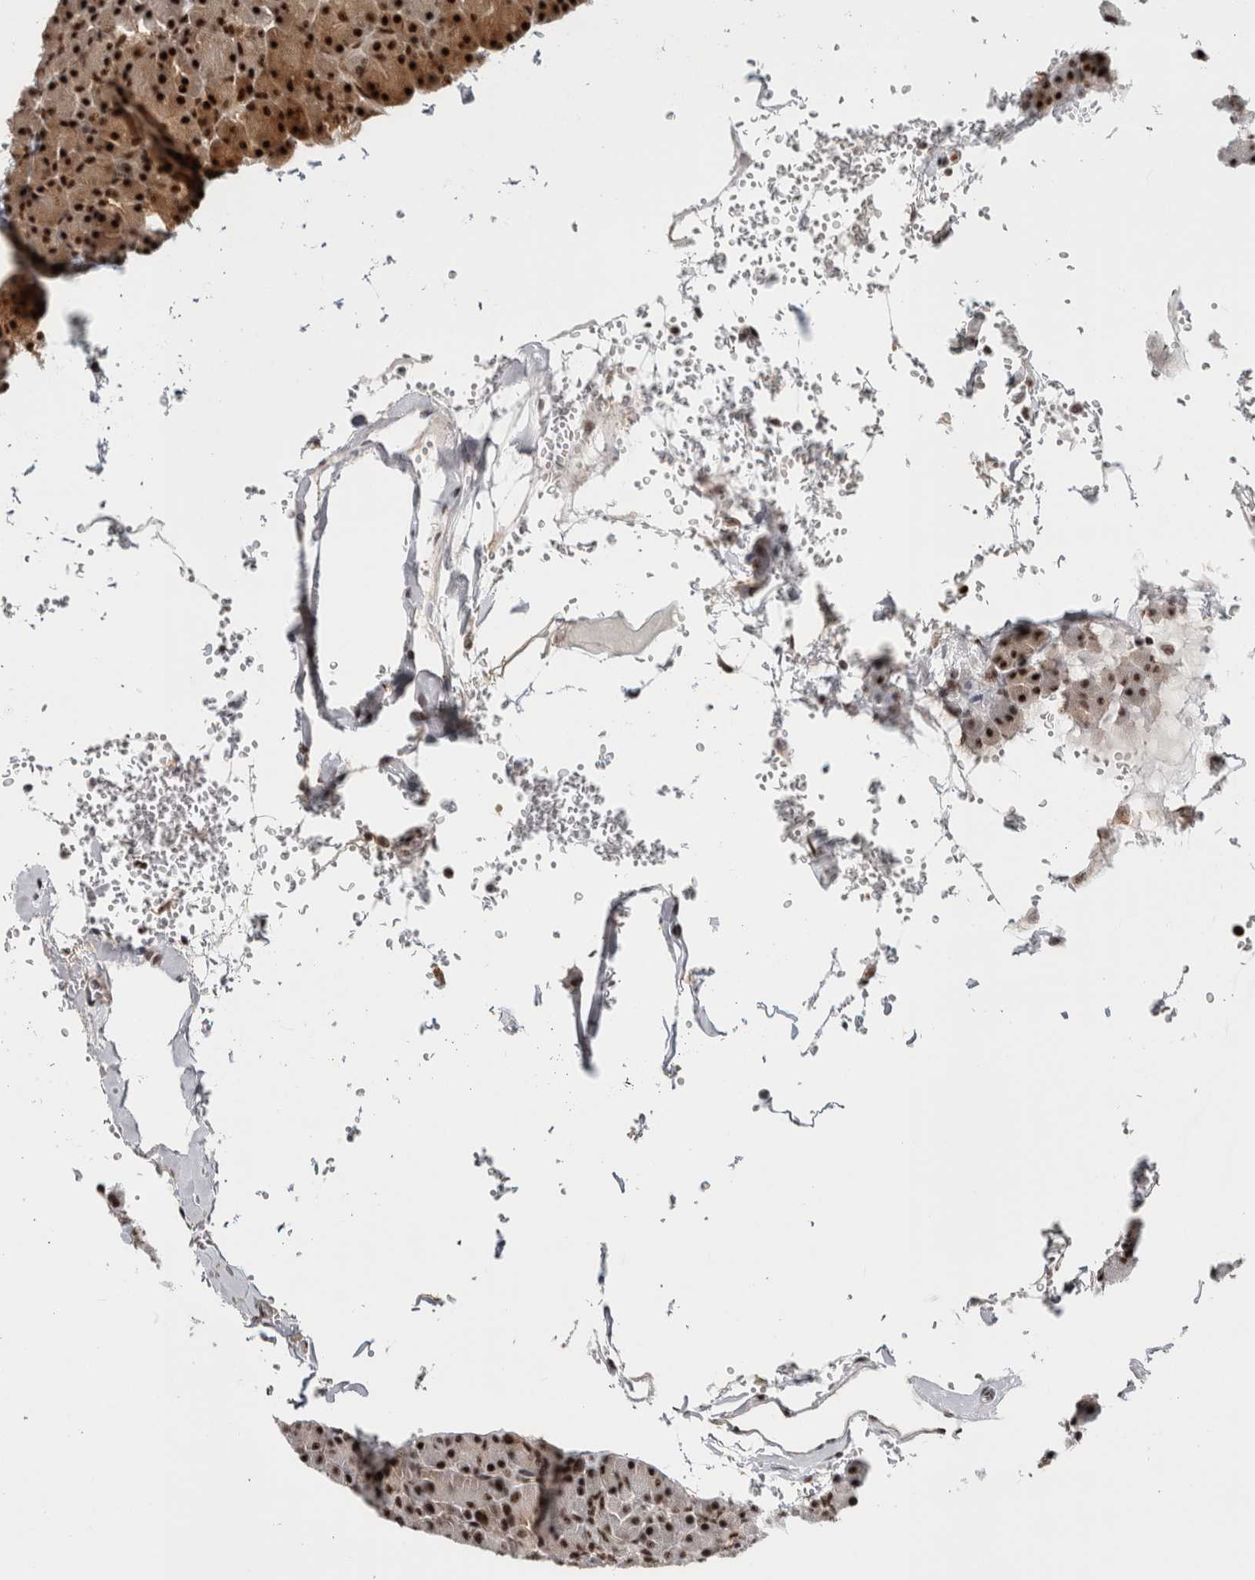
{"staining": {"intensity": "strong", "quantity": ">75%", "location": "cytoplasmic/membranous,nuclear"}, "tissue": "pancreas", "cell_type": "Exocrine glandular cells", "image_type": "normal", "snomed": [{"axis": "morphology", "description": "Normal tissue, NOS"}, {"axis": "topography", "description": "Pancreas"}], "caption": "Exocrine glandular cells reveal high levels of strong cytoplasmic/membranous,nuclear expression in about >75% of cells in benign pancreas.", "gene": "MKNK1", "patient": {"sex": "female", "age": 43}}